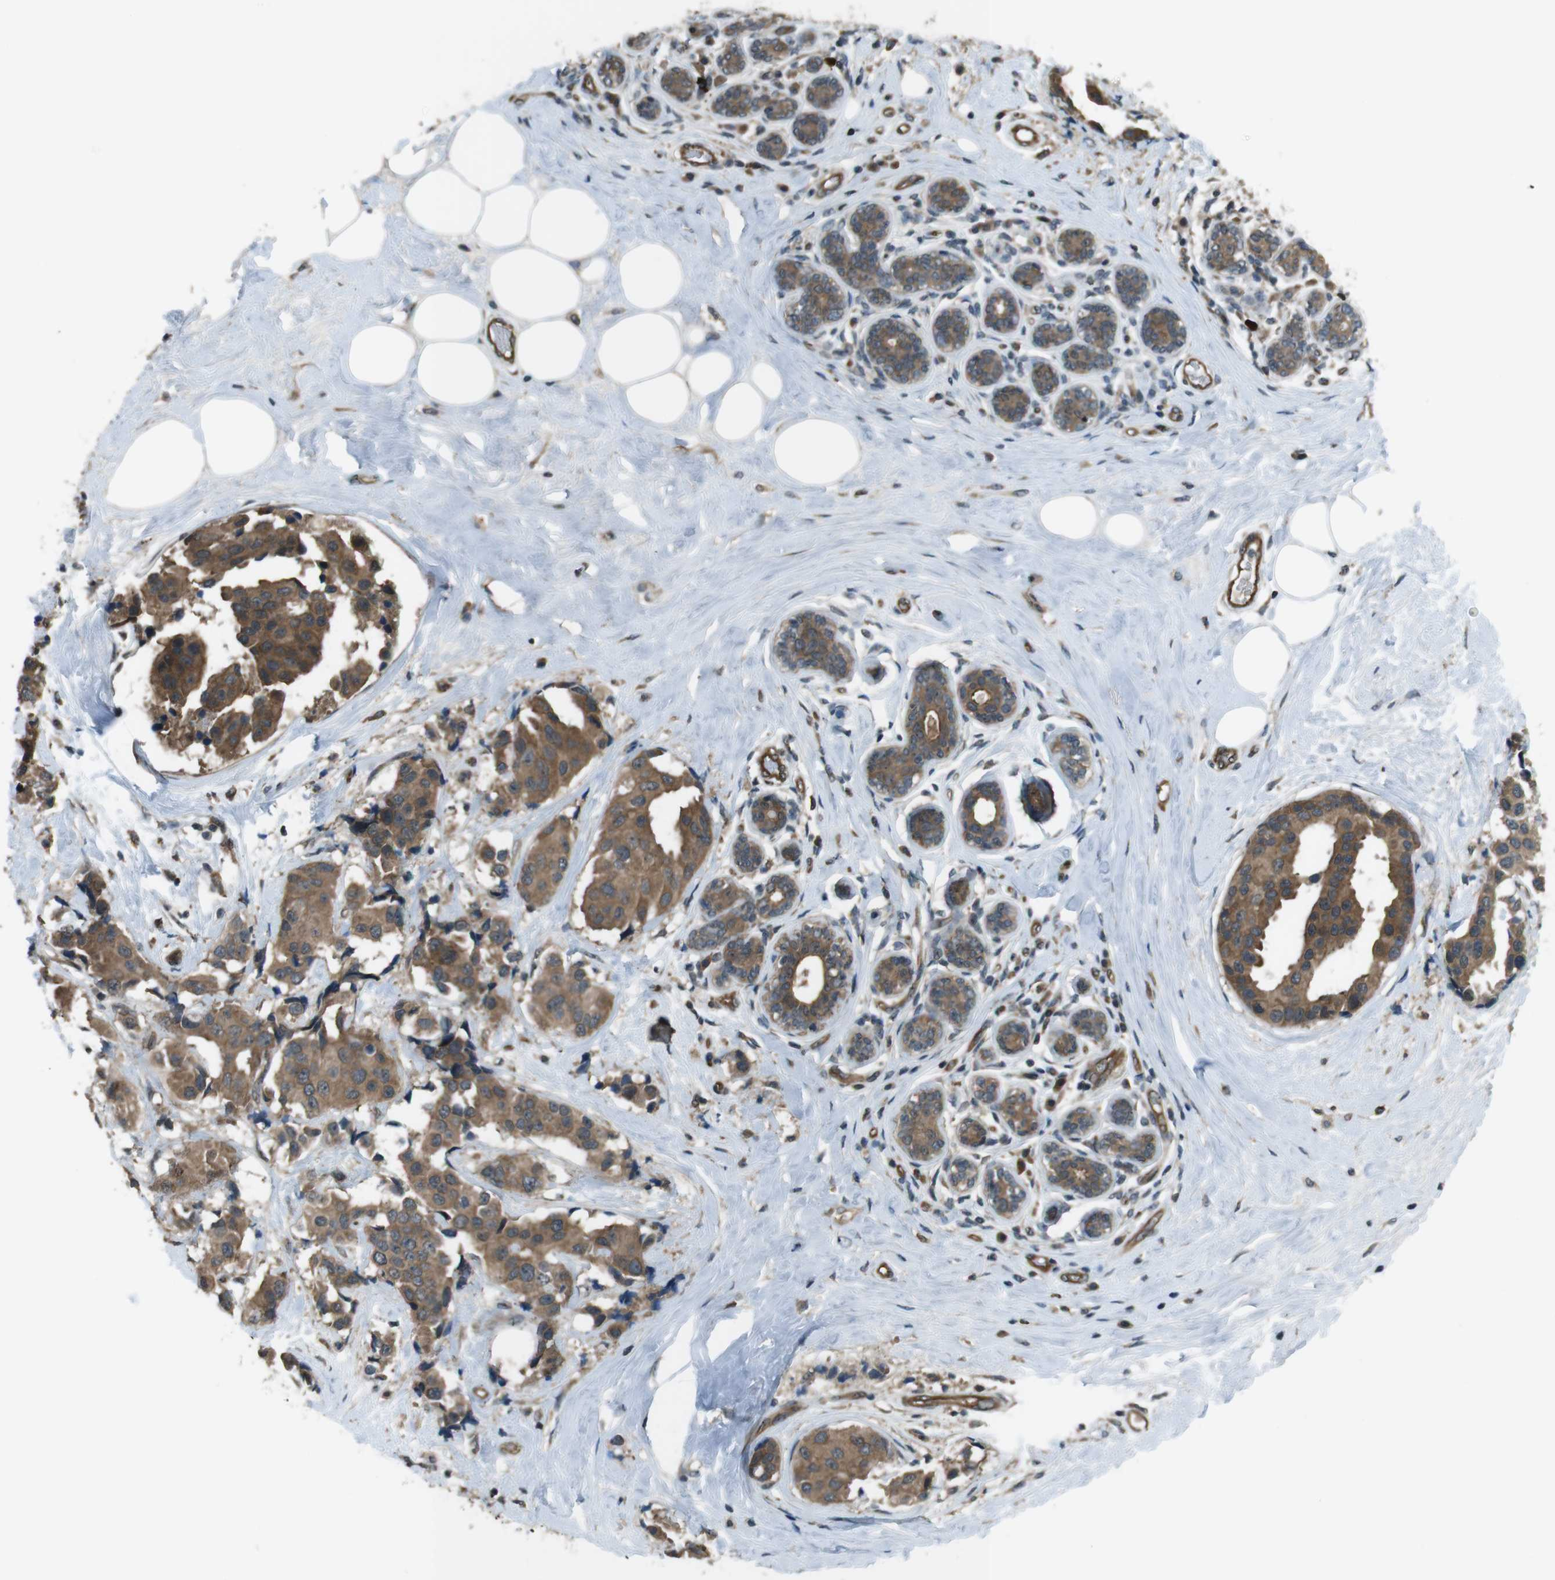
{"staining": {"intensity": "moderate", "quantity": ">75%", "location": "cytoplasmic/membranous"}, "tissue": "breast cancer", "cell_type": "Tumor cells", "image_type": "cancer", "snomed": [{"axis": "morphology", "description": "Normal tissue, NOS"}, {"axis": "morphology", "description": "Duct carcinoma"}, {"axis": "topography", "description": "Breast"}], "caption": "IHC (DAB (3,3'-diaminobenzidine)) staining of human breast cancer exhibits moderate cytoplasmic/membranous protein expression in about >75% of tumor cells. (IHC, brightfield microscopy, high magnification).", "gene": "TIAM2", "patient": {"sex": "female", "age": 39}}